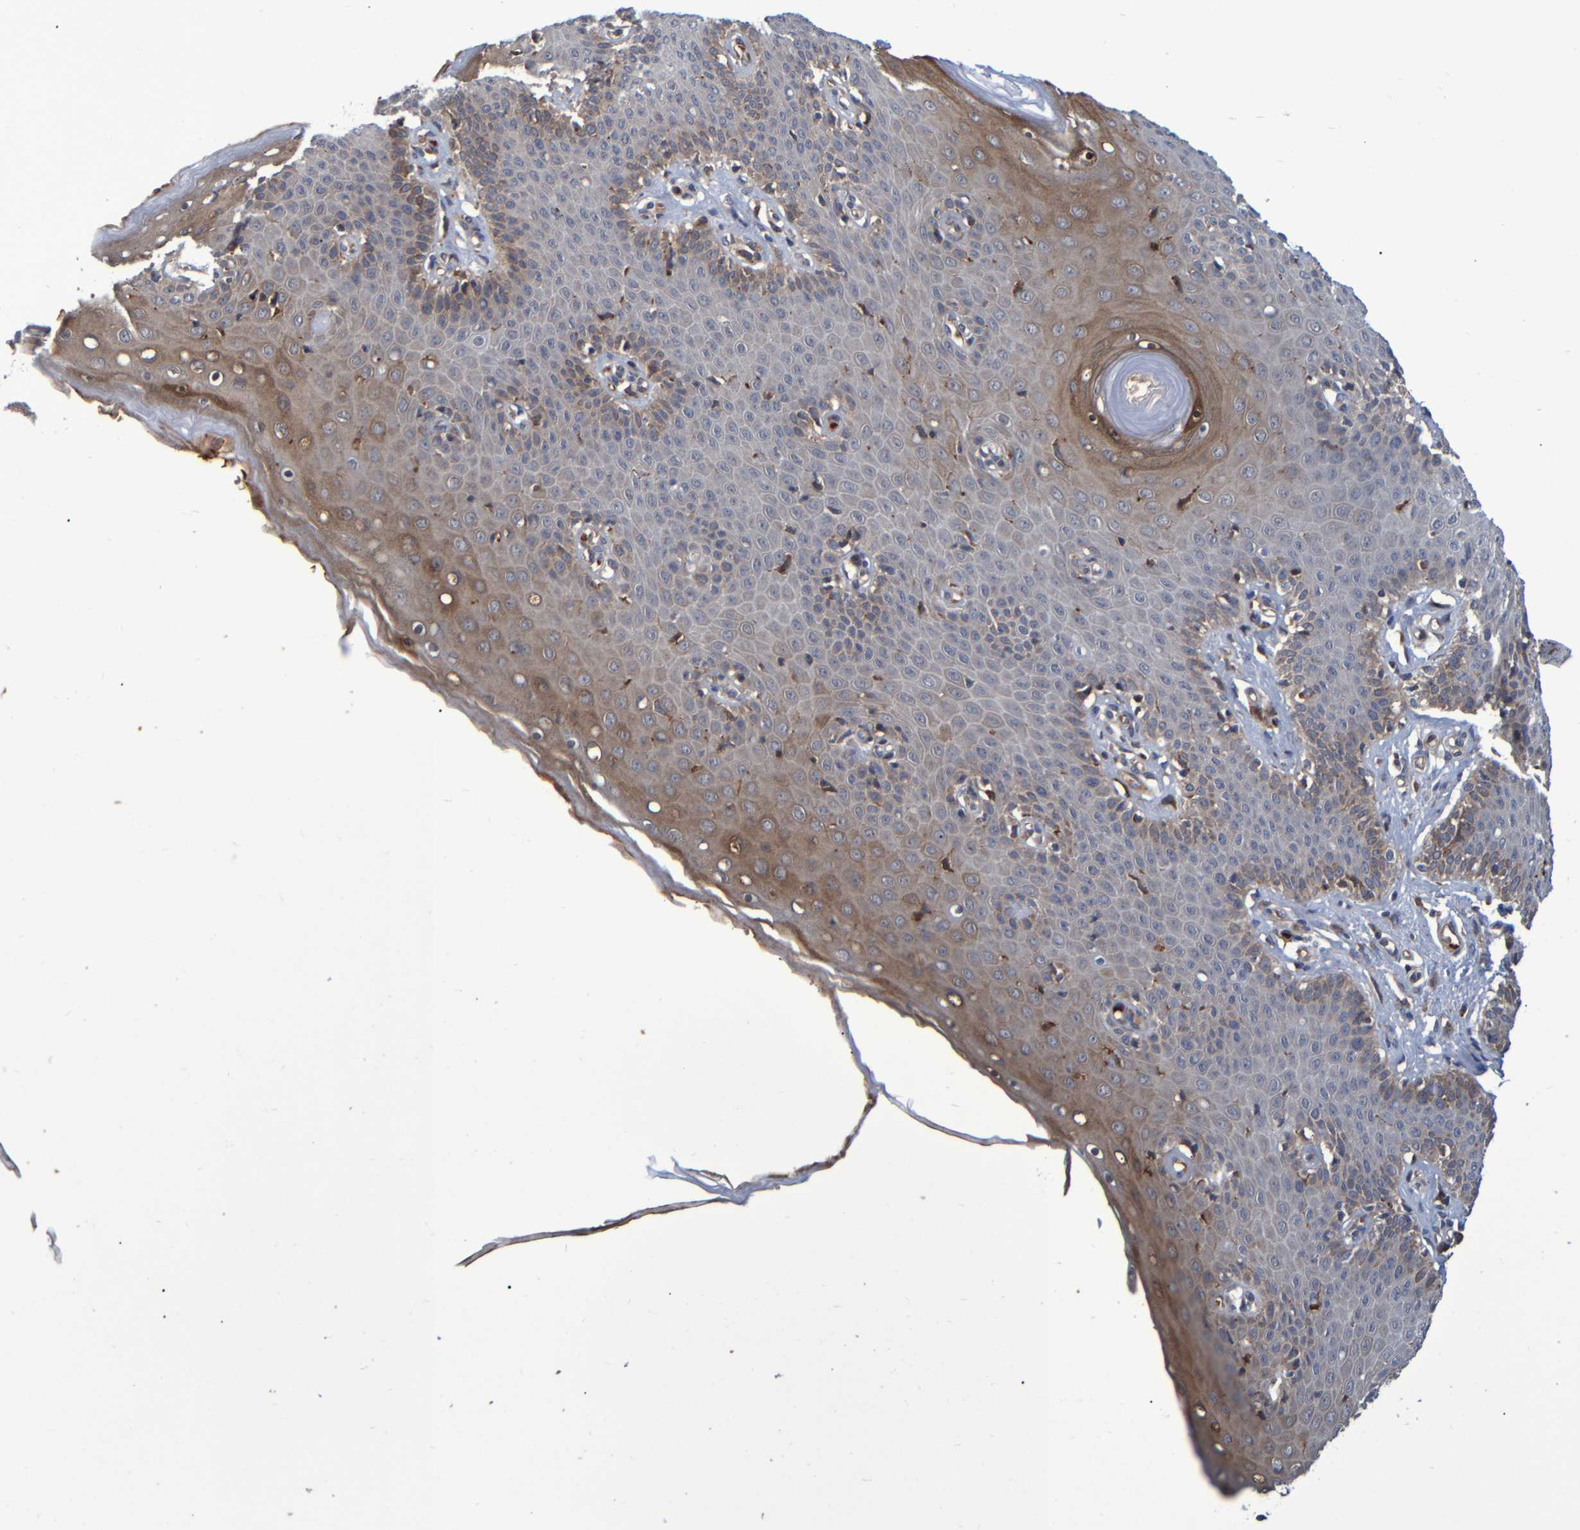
{"staining": {"intensity": "moderate", "quantity": "25%-75%", "location": "cytoplasmic/membranous"}, "tissue": "skin", "cell_type": "Epidermal cells", "image_type": "normal", "snomed": [{"axis": "morphology", "description": "Normal tissue, NOS"}, {"axis": "topography", "description": "Vulva"}], "caption": "The photomicrograph exhibits staining of benign skin, revealing moderate cytoplasmic/membranous protein staining (brown color) within epidermal cells. The staining was performed using DAB (3,3'-diaminobenzidine), with brown indicating positive protein expression. Nuclei are stained blue with hematoxylin.", "gene": "SPAG5", "patient": {"sex": "female", "age": 66}}